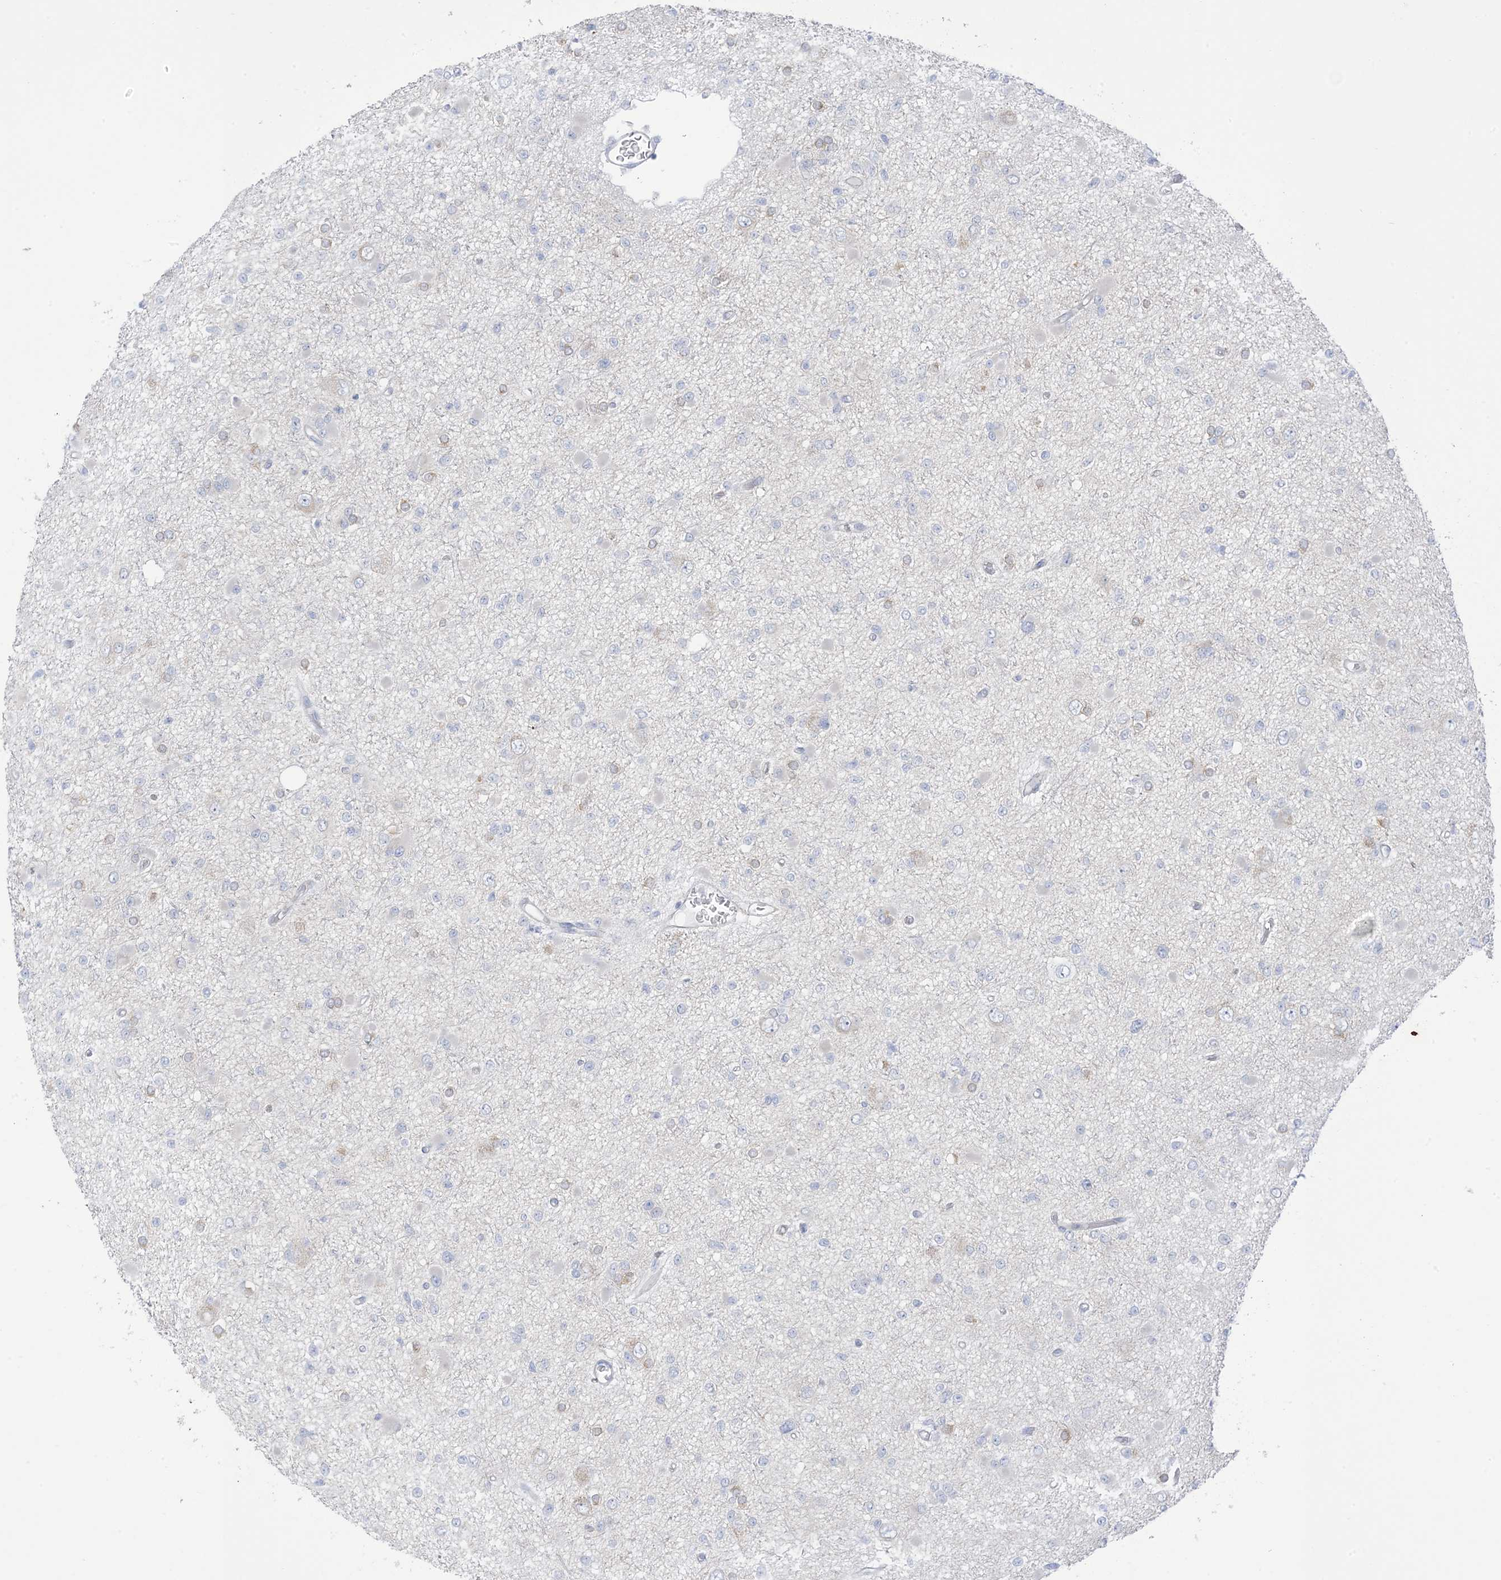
{"staining": {"intensity": "negative", "quantity": "none", "location": "none"}, "tissue": "glioma", "cell_type": "Tumor cells", "image_type": "cancer", "snomed": [{"axis": "morphology", "description": "Glioma, malignant, Low grade"}, {"axis": "topography", "description": "Brain"}], "caption": "A histopathology image of malignant glioma (low-grade) stained for a protein shows no brown staining in tumor cells. (Immunohistochemistry, brightfield microscopy, high magnification).", "gene": "XIRP2", "patient": {"sex": "female", "age": 22}}